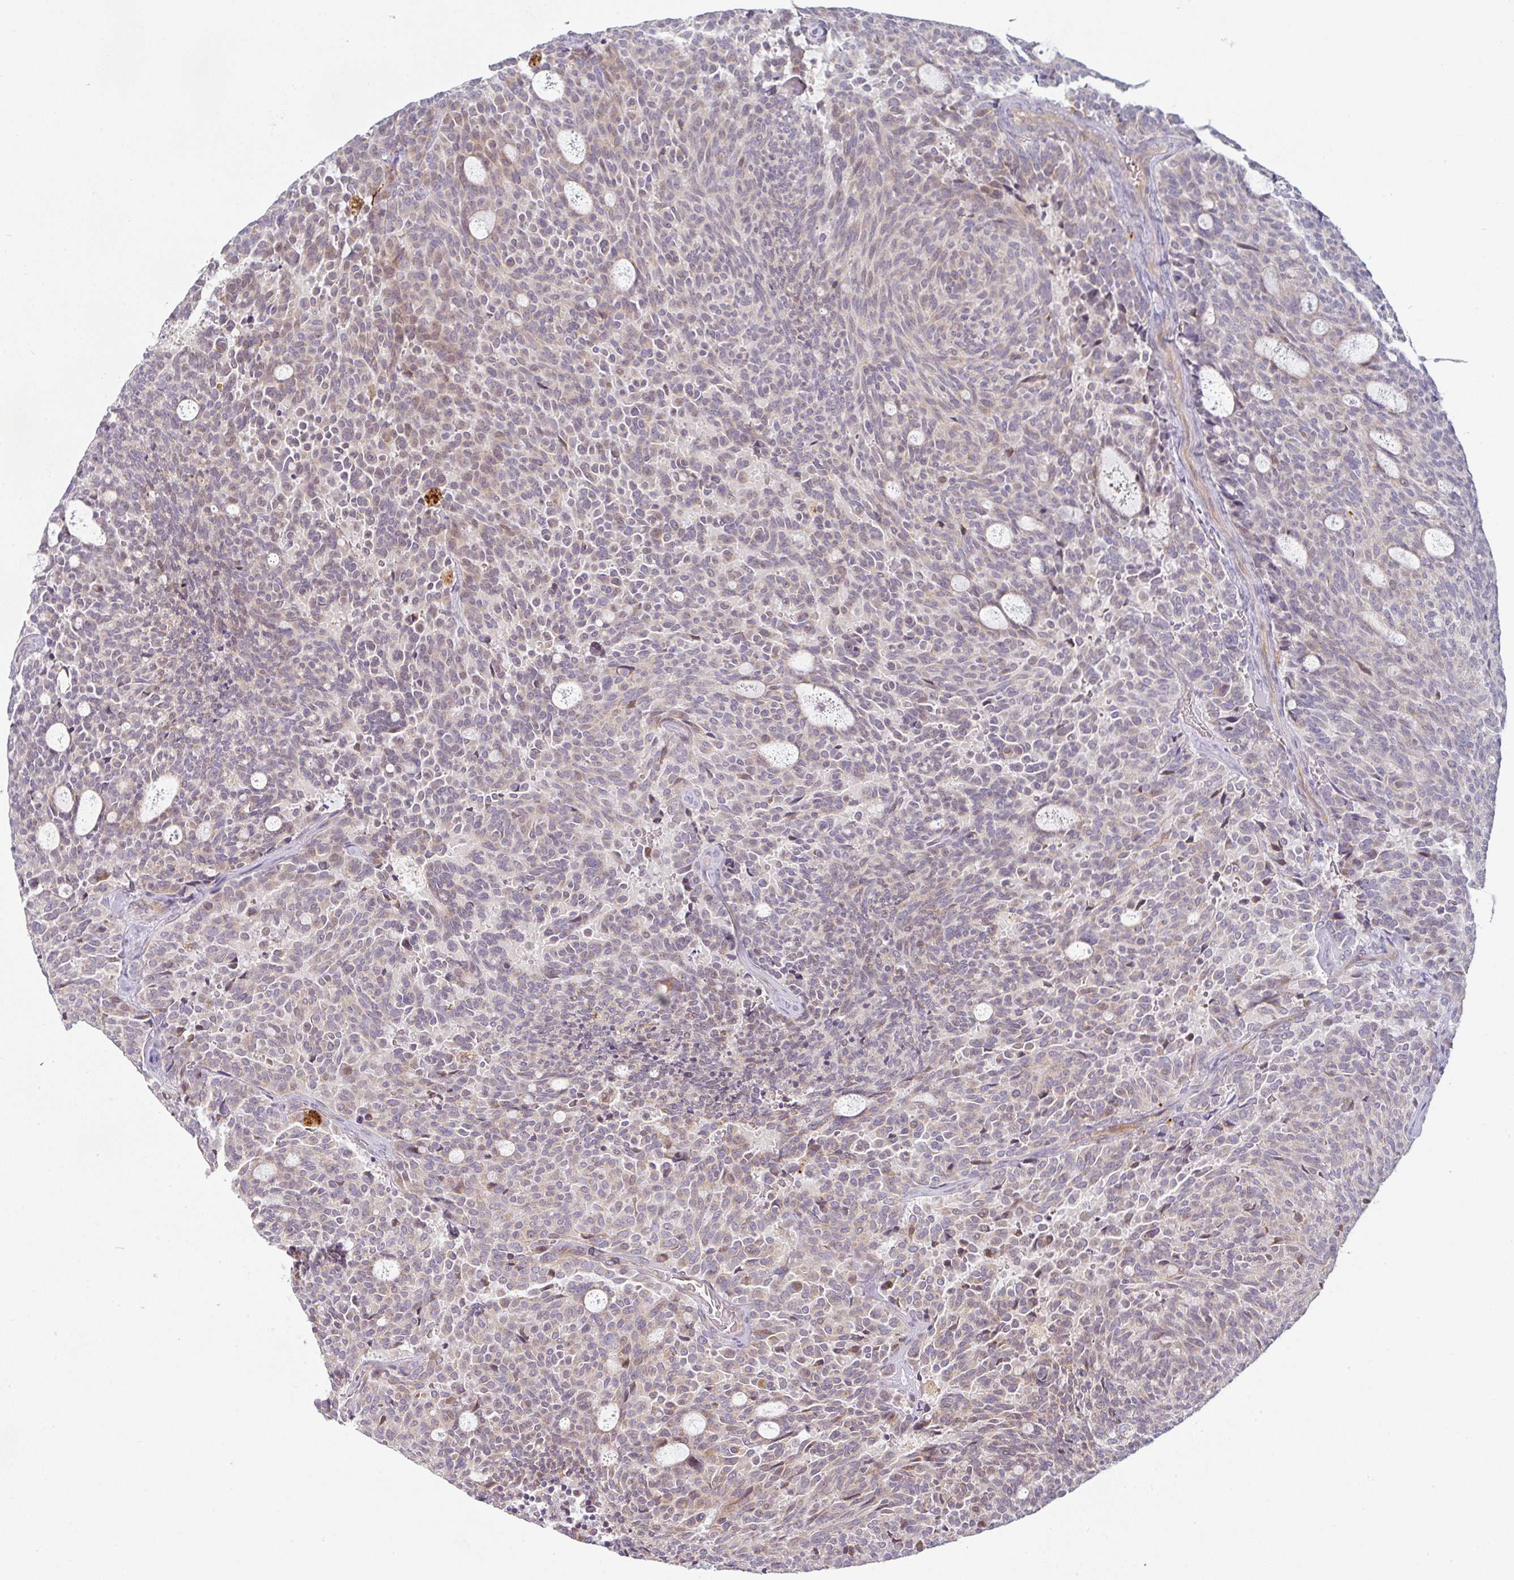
{"staining": {"intensity": "weak", "quantity": "<25%", "location": "cytoplasmic/membranous"}, "tissue": "carcinoid", "cell_type": "Tumor cells", "image_type": "cancer", "snomed": [{"axis": "morphology", "description": "Carcinoid, malignant, NOS"}, {"axis": "topography", "description": "Pancreas"}], "caption": "Carcinoid was stained to show a protein in brown. There is no significant positivity in tumor cells.", "gene": "MOB1A", "patient": {"sex": "female", "age": 54}}